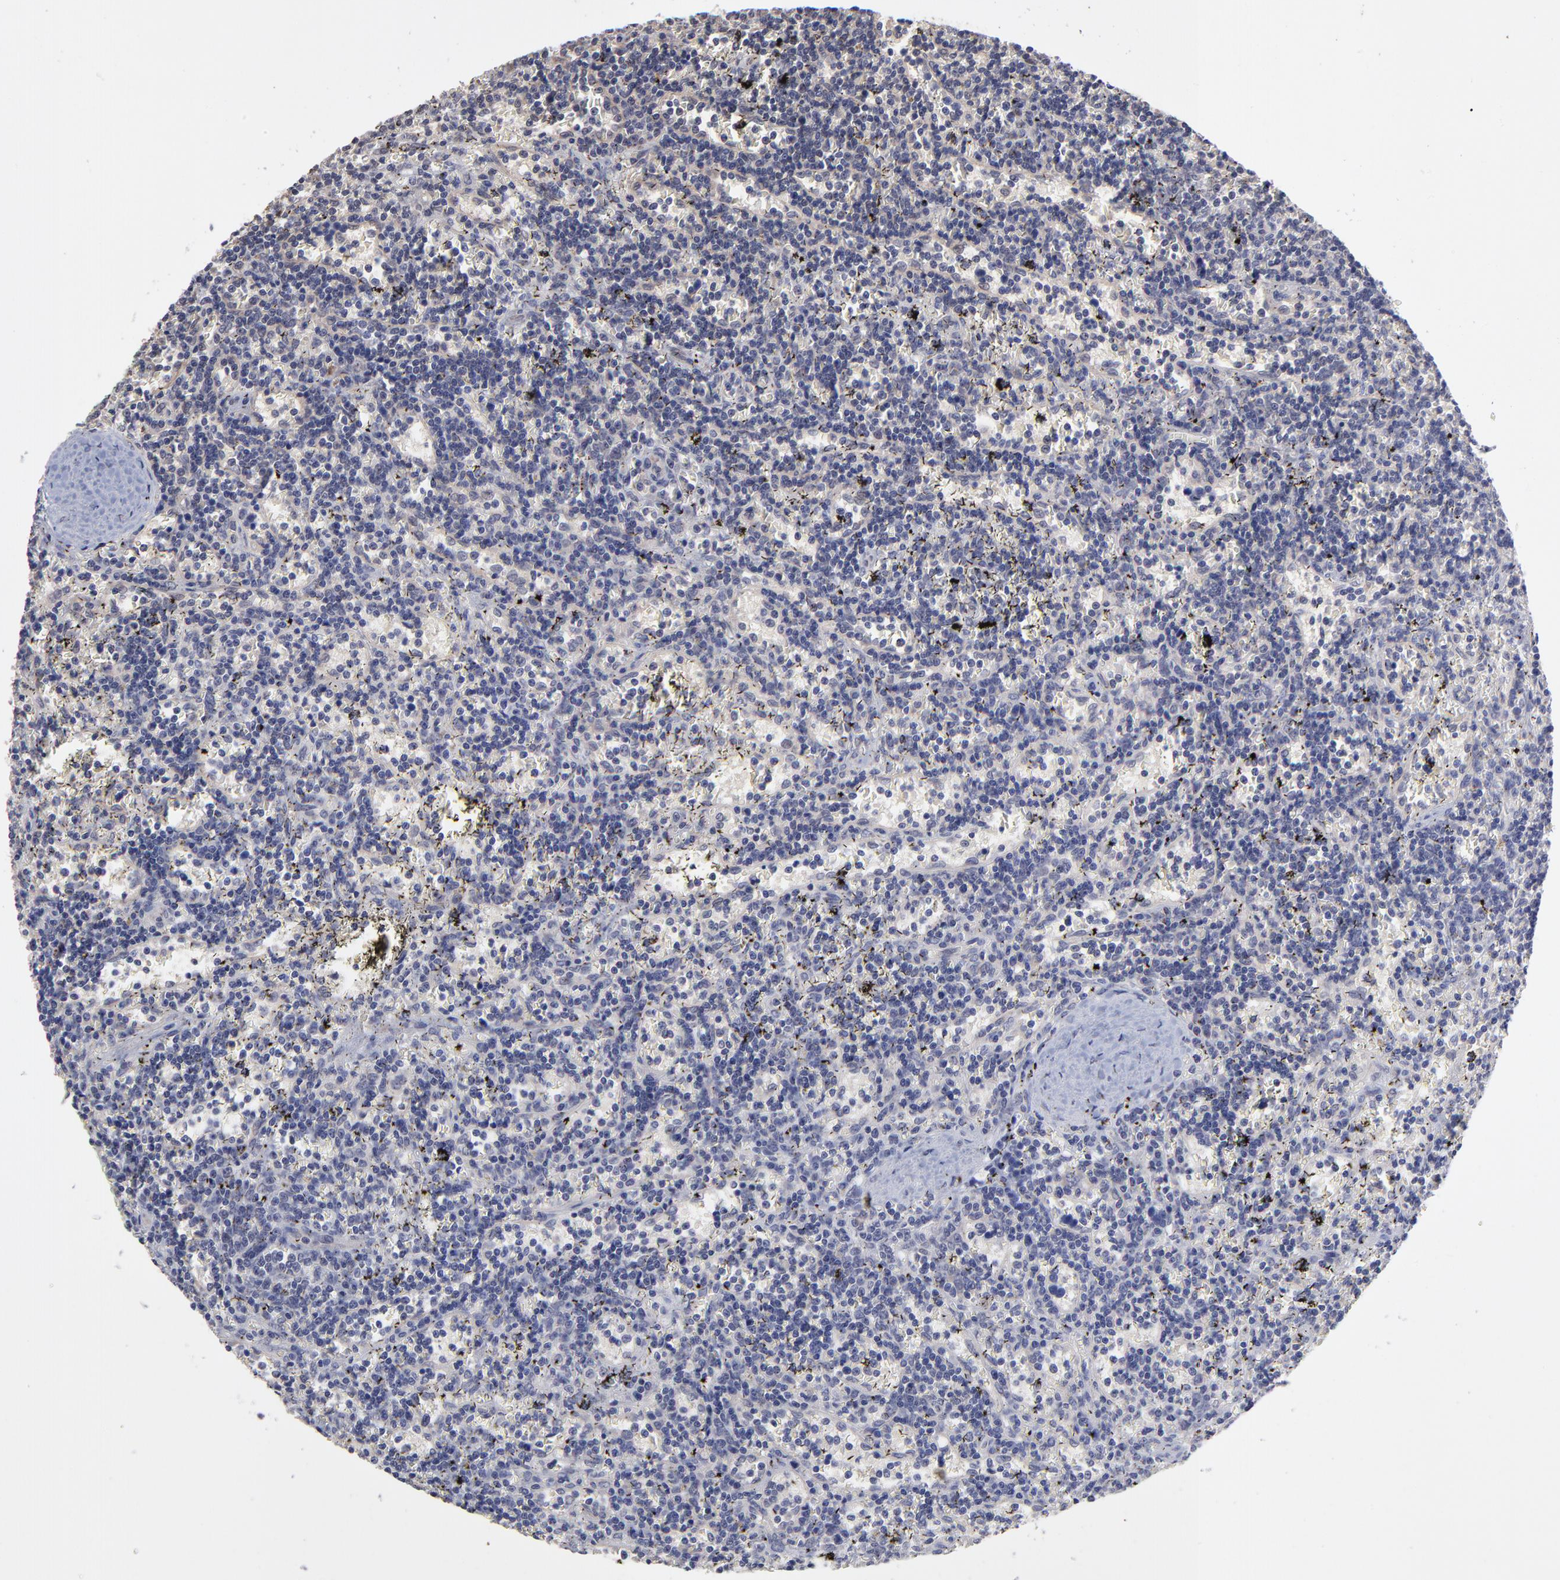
{"staining": {"intensity": "negative", "quantity": "none", "location": "none"}, "tissue": "lymphoma", "cell_type": "Tumor cells", "image_type": "cancer", "snomed": [{"axis": "morphology", "description": "Malignant lymphoma, non-Hodgkin's type, Low grade"}, {"axis": "topography", "description": "Spleen"}], "caption": "Immunohistochemical staining of human lymphoma exhibits no significant staining in tumor cells.", "gene": "CHL1", "patient": {"sex": "male", "age": 60}}